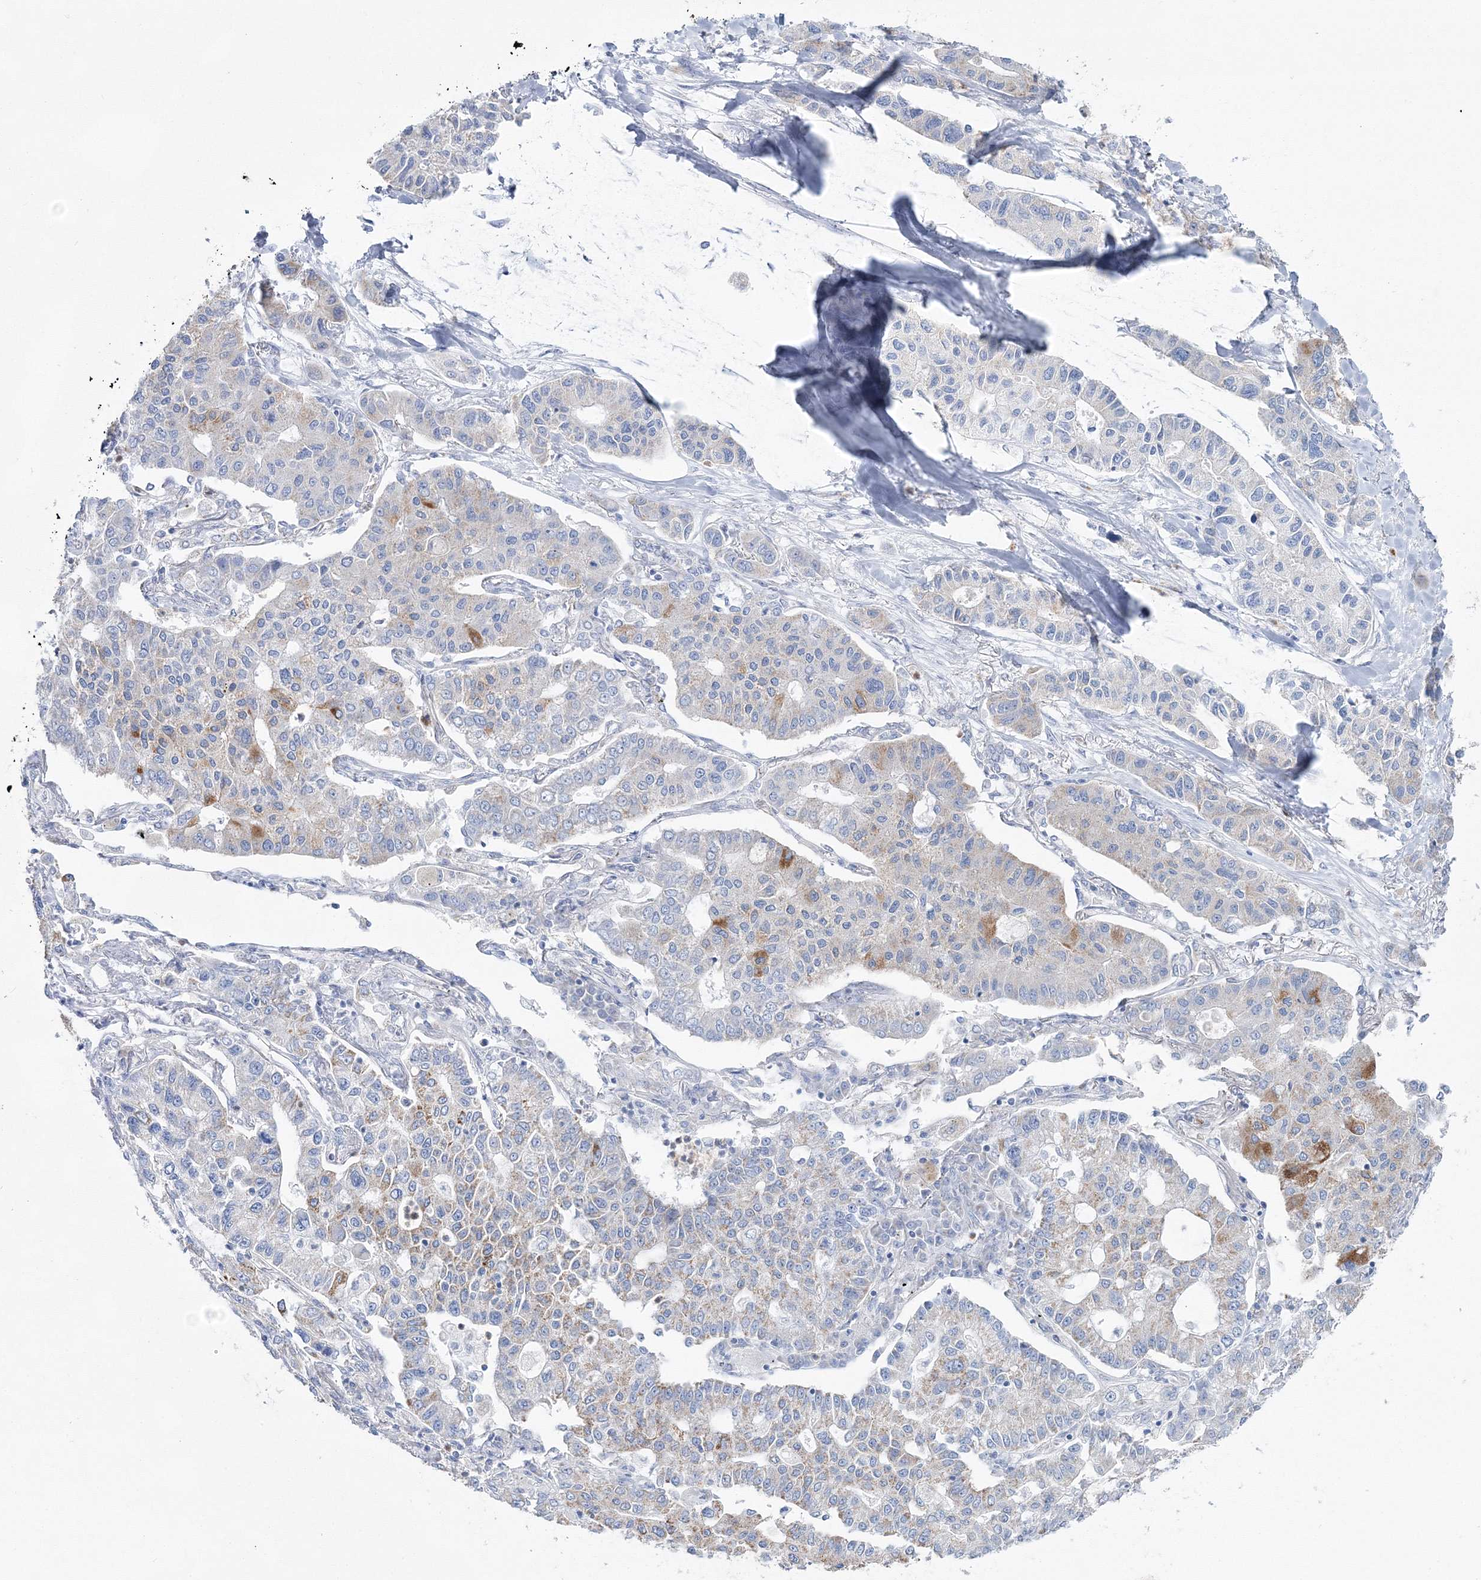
{"staining": {"intensity": "moderate", "quantity": "<25%", "location": "cytoplasmic/membranous"}, "tissue": "lung cancer", "cell_type": "Tumor cells", "image_type": "cancer", "snomed": [{"axis": "morphology", "description": "Adenocarcinoma, NOS"}, {"axis": "topography", "description": "Lung"}], "caption": "There is low levels of moderate cytoplasmic/membranous staining in tumor cells of lung cancer, as demonstrated by immunohistochemical staining (brown color).", "gene": "HIBCH", "patient": {"sex": "male", "age": 49}}